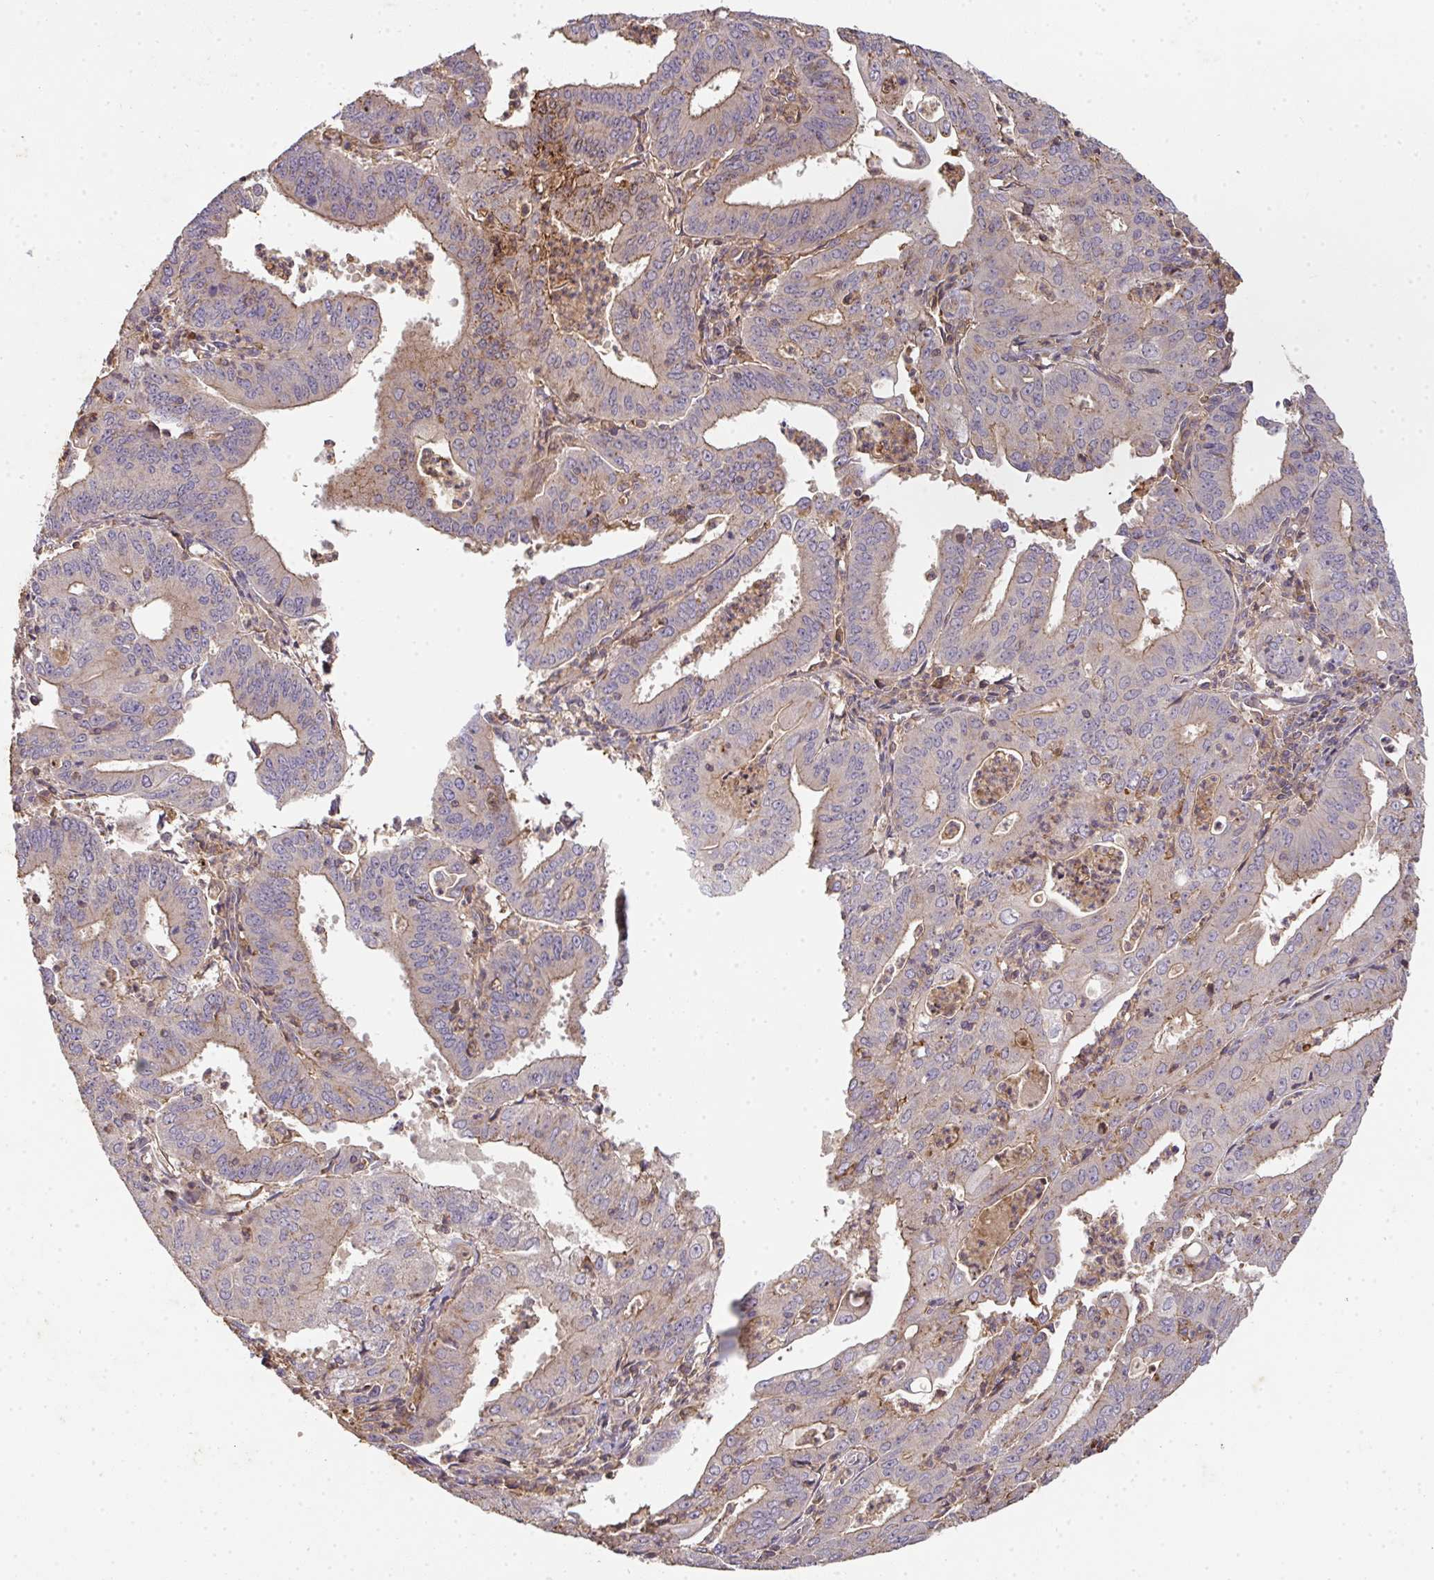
{"staining": {"intensity": "moderate", "quantity": "25%-75%", "location": "cytoplasmic/membranous"}, "tissue": "cervical cancer", "cell_type": "Tumor cells", "image_type": "cancer", "snomed": [{"axis": "morphology", "description": "Adenocarcinoma, NOS"}, {"axis": "topography", "description": "Cervix"}], "caption": "DAB immunohistochemical staining of cervical adenocarcinoma shows moderate cytoplasmic/membranous protein expression in about 25%-75% of tumor cells.", "gene": "TNMD", "patient": {"sex": "female", "age": 56}}